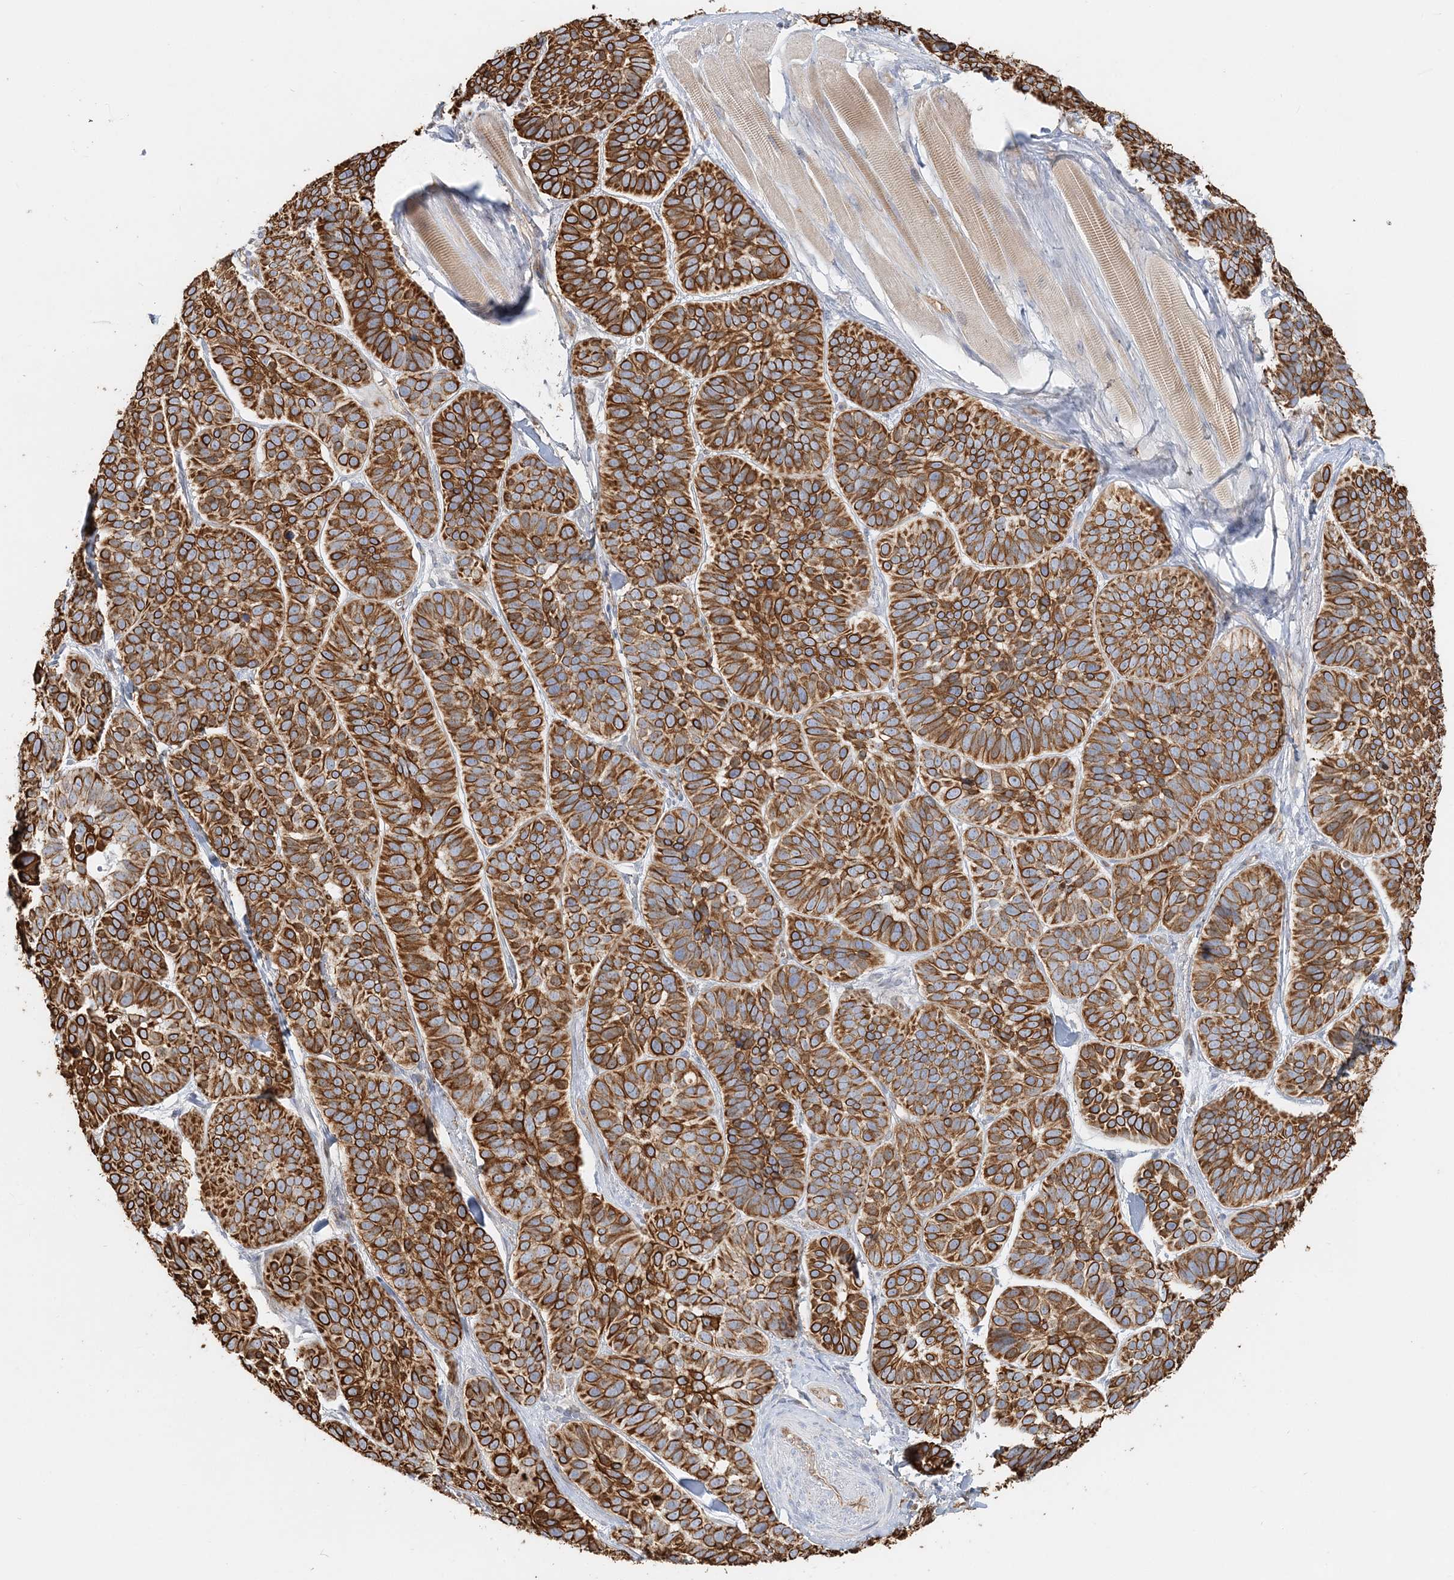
{"staining": {"intensity": "strong", "quantity": ">75%", "location": "cytoplasmic/membranous"}, "tissue": "skin cancer", "cell_type": "Tumor cells", "image_type": "cancer", "snomed": [{"axis": "morphology", "description": "Basal cell carcinoma"}, {"axis": "topography", "description": "Skin"}], "caption": "An image of human basal cell carcinoma (skin) stained for a protein reveals strong cytoplasmic/membranous brown staining in tumor cells.", "gene": "DNAH1", "patient": {"sex": "male", "age": 62}}